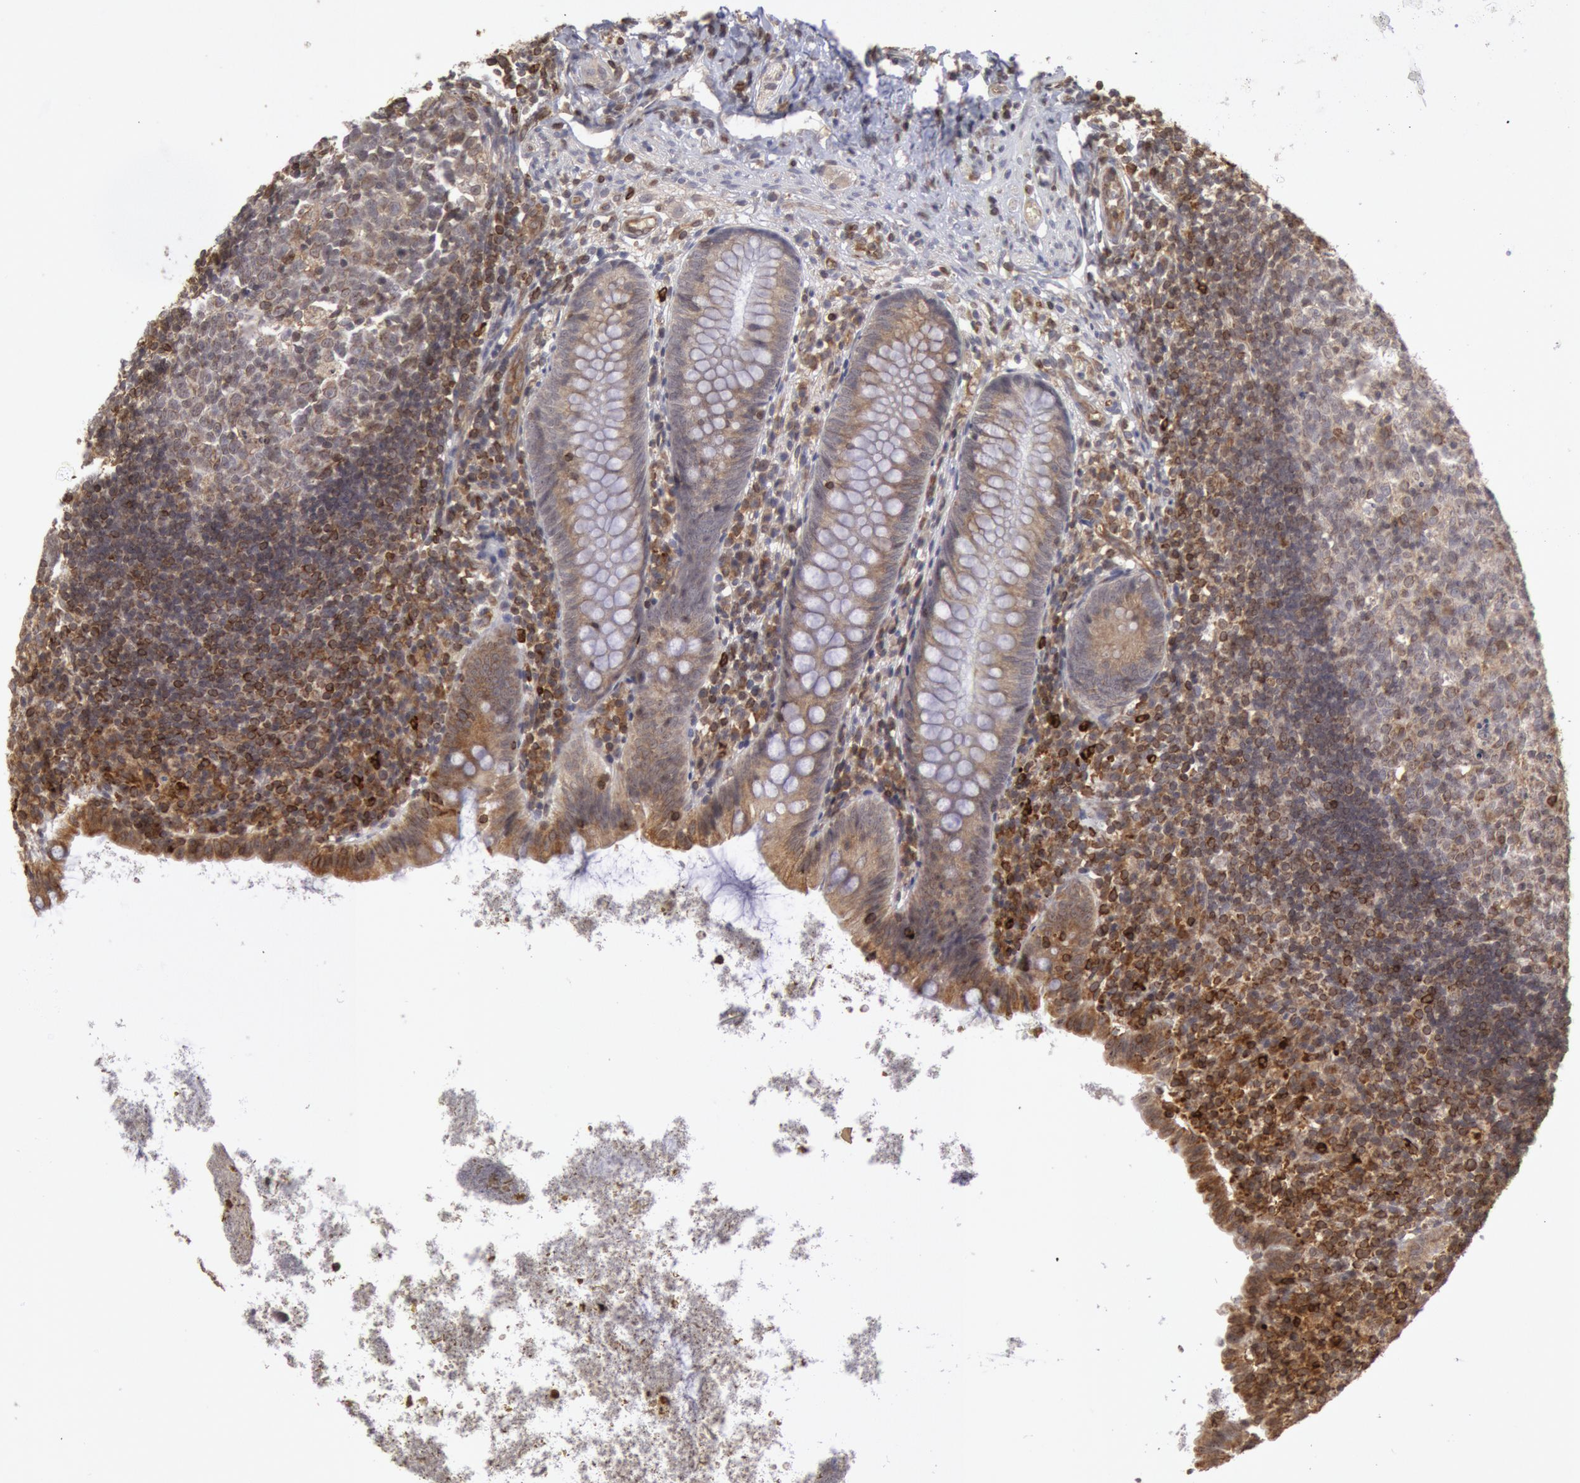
{"staining": {"intensity": "moderate", "quantity": "25%-75%", "location": "cytoplasmic/membranous"}, "tissue": "appendix", "cell_type": "Glandular cells", "image_type": "normal", "snomed": [{"axis": "morphology", "description": "Normal tissue, NOS"}, {"axis": "topography", "description": "Appendix"}], "caption": "Glandular cells display medium levels of moderate cytoplasmic/membranous staining in approximately 25%-75% of cells in benign human appendix. (IHC, brightfield microscopy, high magnification).", "gene": "ENSG00000250264", "patient": {"sex": "female", "age": 9}}